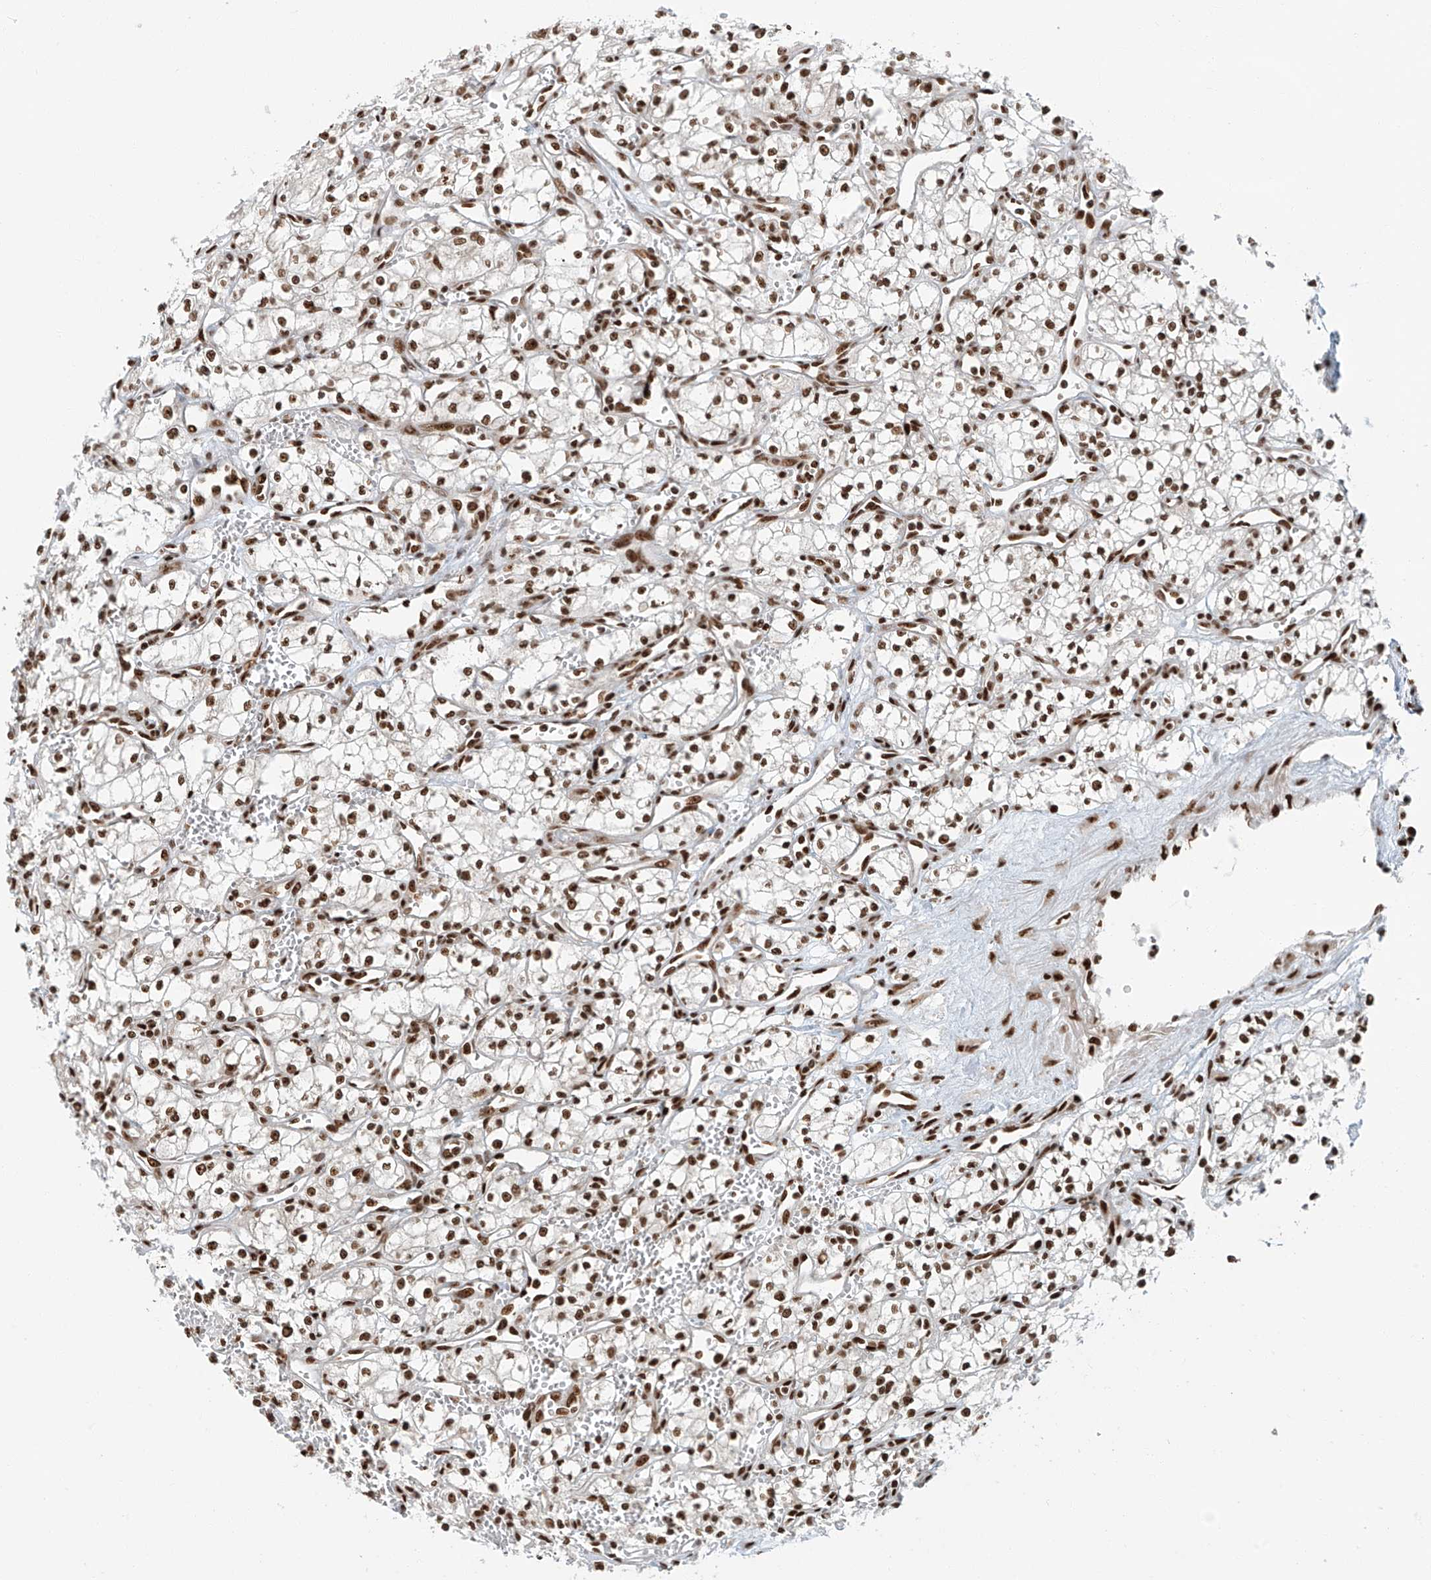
{"staining": {"intensity": "strong", "quantity": ">75%", "location": "nuclear"}, "tissue": "renal cancer", "cell_type": "Tumor cells", "image_type": "cancer", "snomed": [{"axis": "morphology", "description": "Adenocarcinoma, NOS"}, {"axis": "topography", "description": "Kidney"}], "caption": "Adenocarcinoma (renal) tissue shows strong nuclear staining in approximately >75% of tumor cells, visualized by immunohistochemistry.", "gene": "FAM193B", "patient": {"sex": "male", "age": 59}}